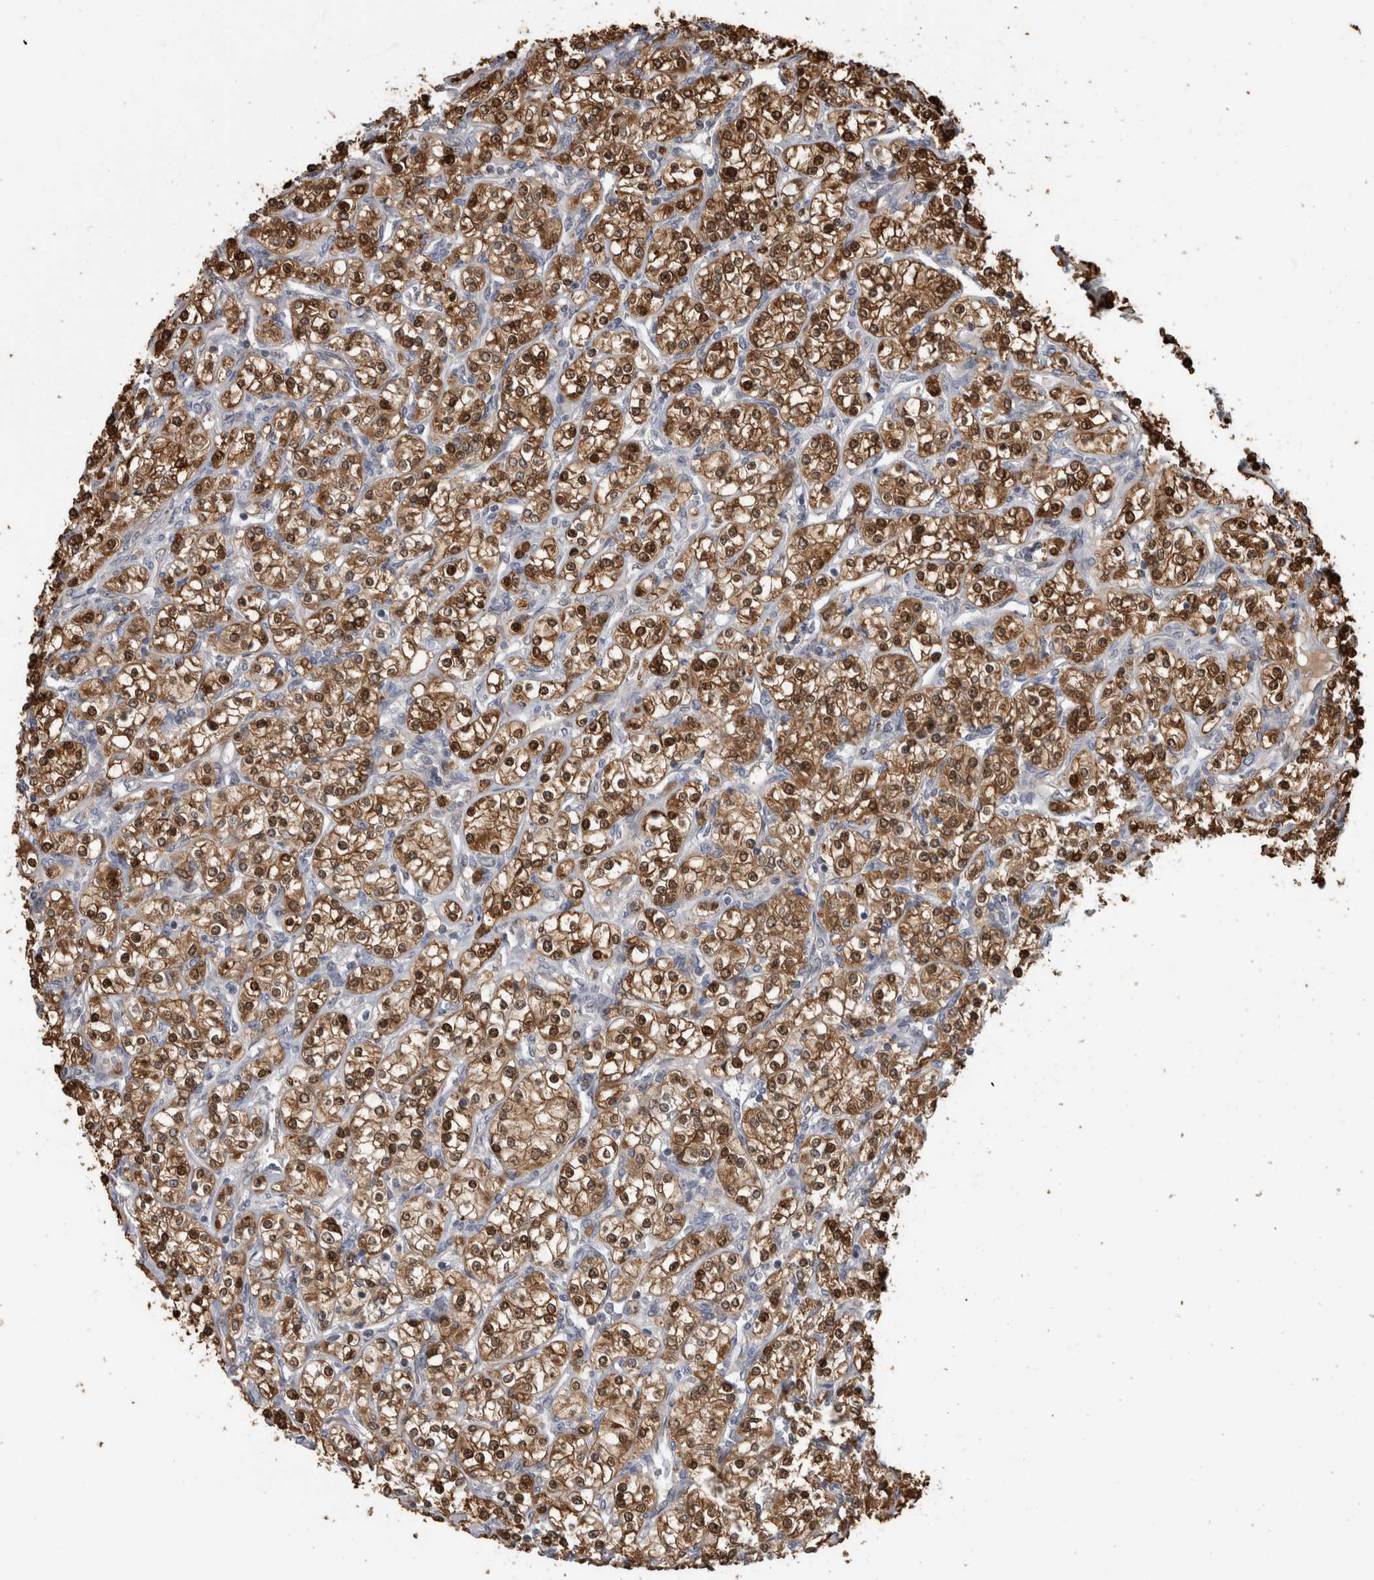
{"staining": {"intensity": "strong", "quantity": ">75%", "location": "cytoplasmic/membranous,nuclear"}, "tissue": "renal cancer", "cell_type": "Tumor cells", "image_type": "cancer", "snomed": [{"axis": "morphology", "description": "Adenocarcinoma, NOS"}, {"axis": "topography", "description": "Kidney"}], "caption": "A brown stain labels strong cytoplasmic/membranous and nuclear expression of a protein in renal cancer (adenocarcinoma) tumor cells. The staining was performed using DAB, with brown indicating positive protein expression. Nuclei are stained blue with hematoxylin.", "gene": "USH1G", "patient": {"sex": "male", "age": 77}}